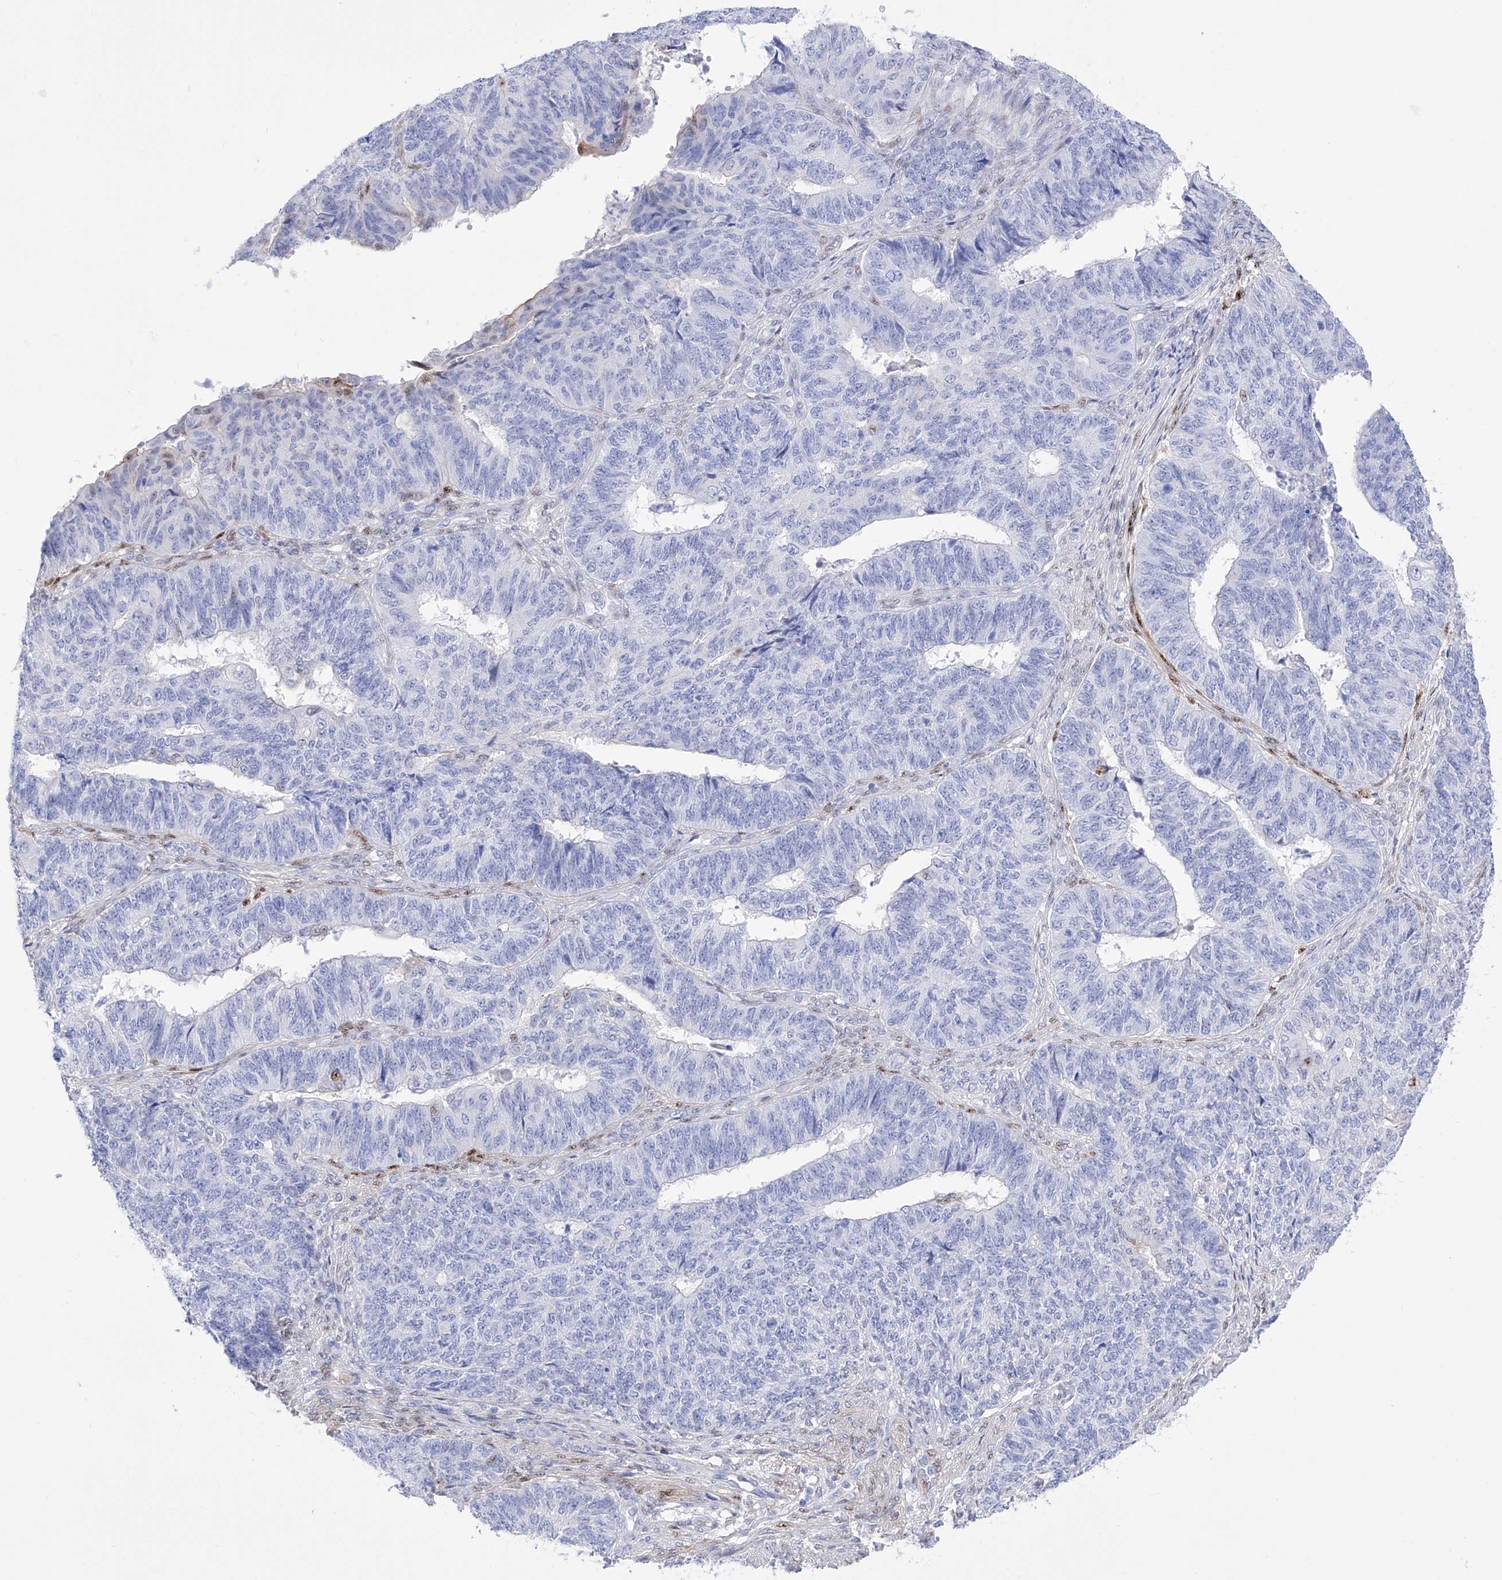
{"staining": {"intensity": "weak", "quantity": "<25%", "location": "nuclear"}, "tissue": "endometrial cancer", "cell_type": "Tumor cells", "image_type": "cancer", "snomed": [{"axis": "morphology", "description": "Adenocarcinoma, NOS"}, {"axis": "topography", "description": "Endometrium"}], "caption": "A high-resolution histopathology image shows immunohistochemistry (IHC) staining of endometrial cancer, which reveals no significant expression in tumor cells.", "gene": "TRPC7", "patient": {"sex": "female", "age": 32}}